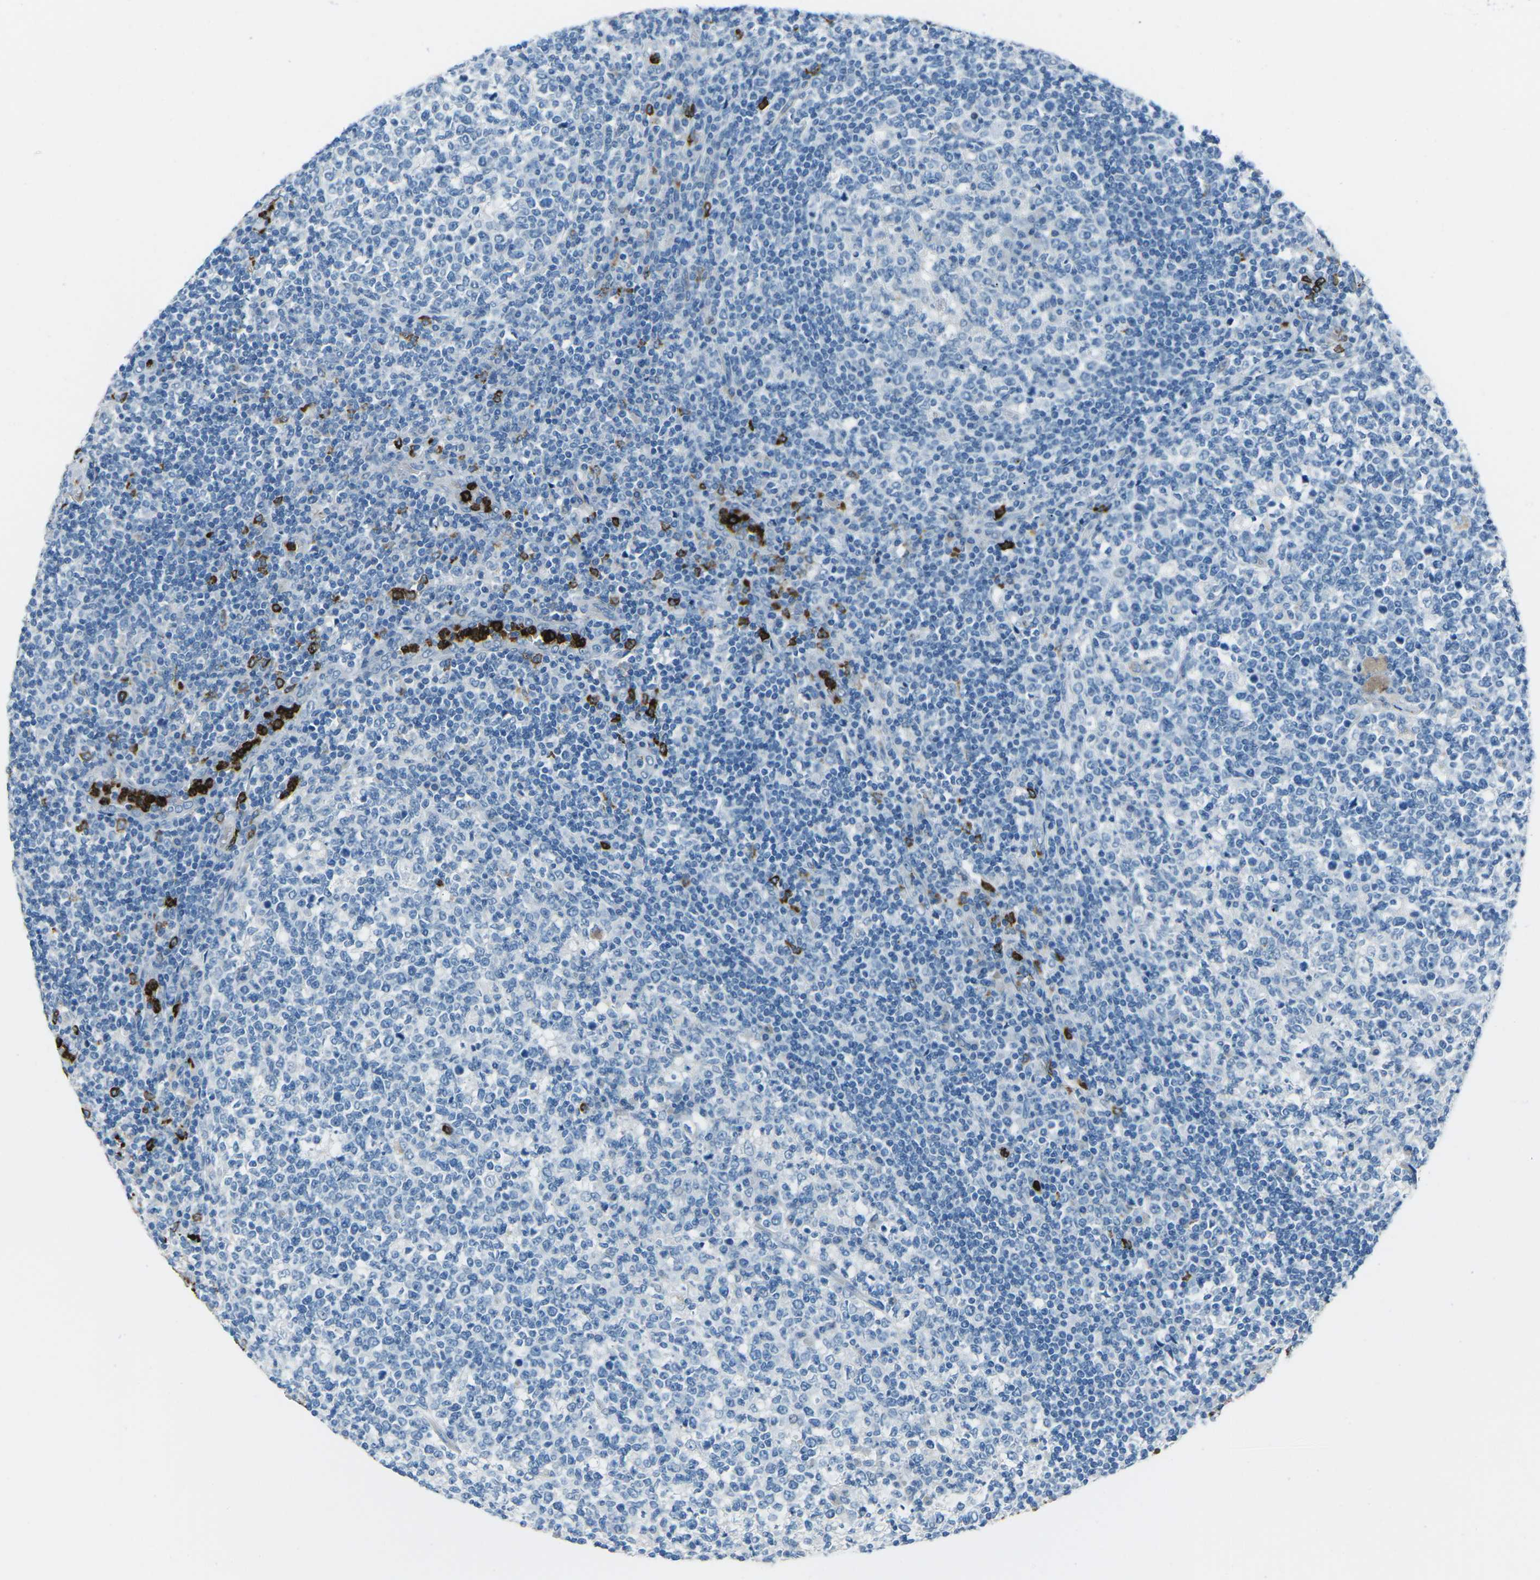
{"staining": {"intensity": "negative", "quantity": "none", "location": "none"}, "tissue": "tonsil", "cell_type": "Germinal center cells", "image_type": "normal", "snomed": [{"axis": "morphology", "description": "Normal tissue, NOS"}, {"axis": "topography", "description": "Tonsil"}], "caption": "Image shows no protein expression in germinal center cells of benign tonsil.", "gene": "FCN1", "patient": {"sex": "female", "age": 19}}